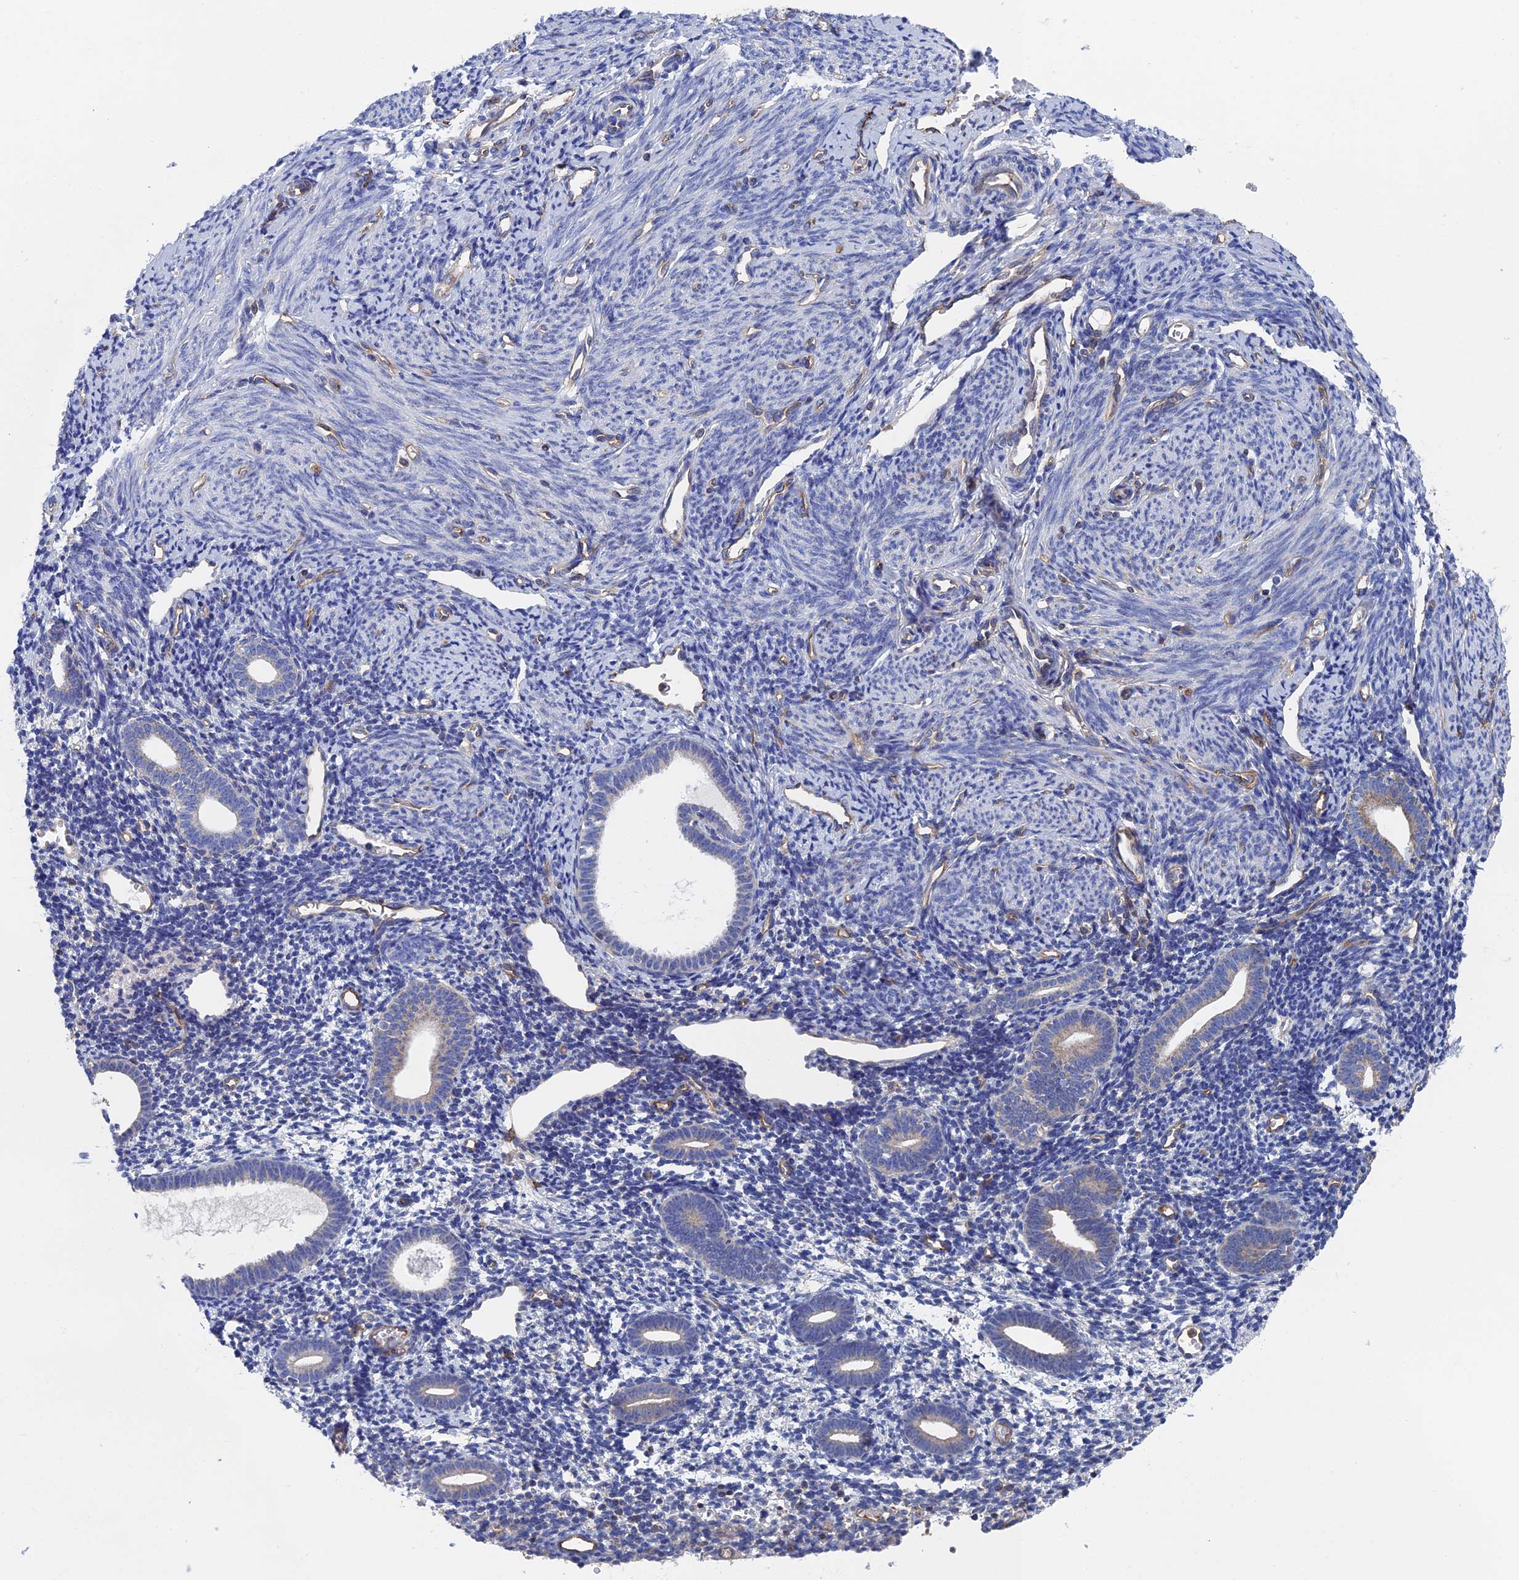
{"staining": {"intensity": "negative", "quantity": "none", "location": "none"}, "tissue": "endometrium", "cell_type": "Cells in endometrial stroma", "image_type": "normal", "snomed": [{"axis": "morphology", "description": "Normal tissue, NOS"}, {"axis": "topography", "description": "Endometrium"}], "caption": "IHC image of normal human endometrium stained for a protein (brown), which reveals no positivity in cells in endometrial stroma.", "gene": "SNX11", "patient": {"sex": "female", "age": 56}}